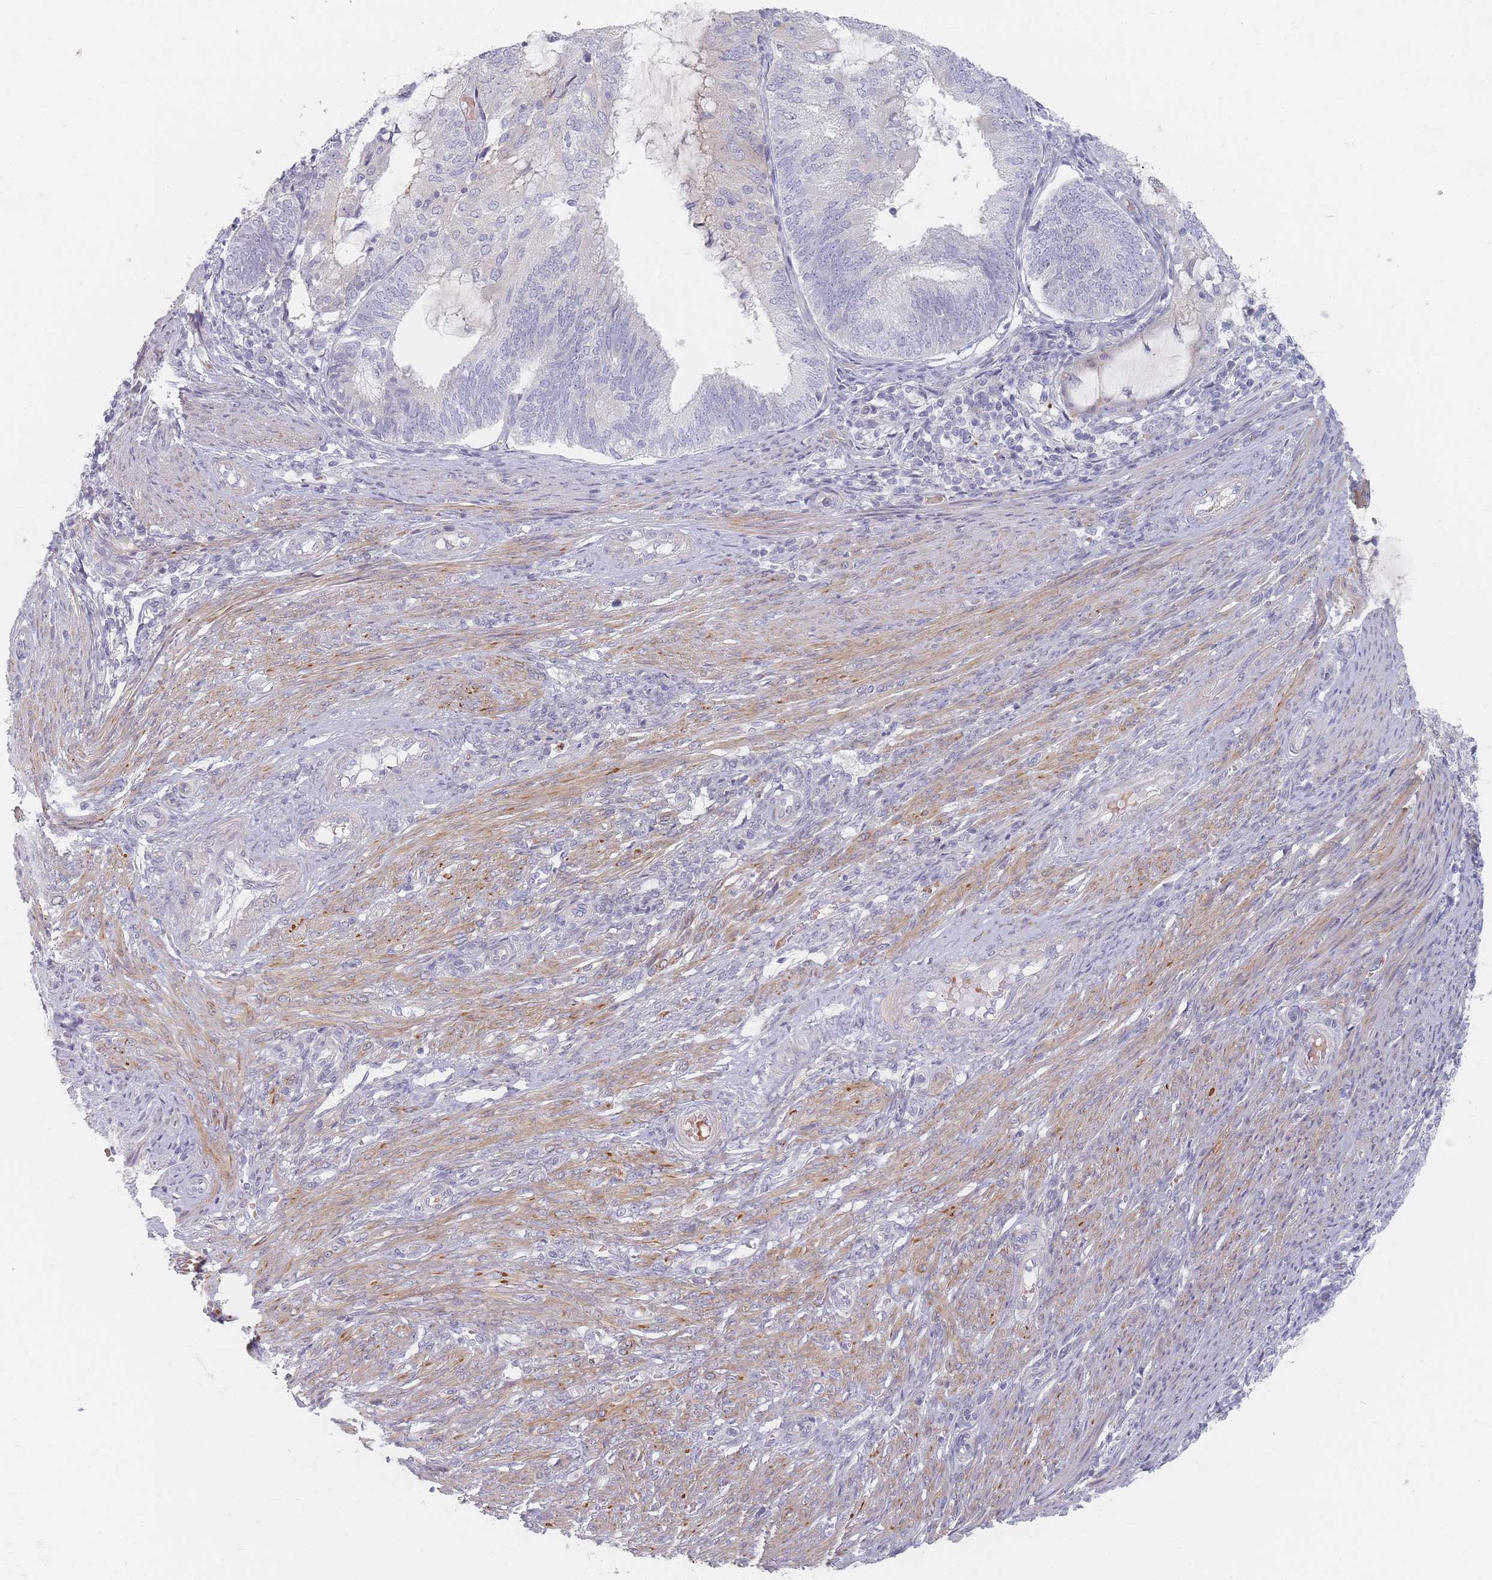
{"staining": {"intensity": "negative", "quantity": "none", "location": "none"}, "tissue": "endometrial cancer", "cell_type": "Tumor cells", "image_type": "cancer", "snomed": [{"axis": "morphology", "description": "Adenocarcinoma, NOS"}, {"axis": "topography", "description": "Endometrium"}], "caption": "Micrograph shows no protein staining in tumor cells of adenocarcinoma (endometrial) tissue. The staining was performed using DAB to visualize the protein expression in brown, while the nuclei were stained in blue with hematoxylin (Magnification: 20x).", "gene": "TMOD1", "patient": {"sex": "female", "age": 81}}